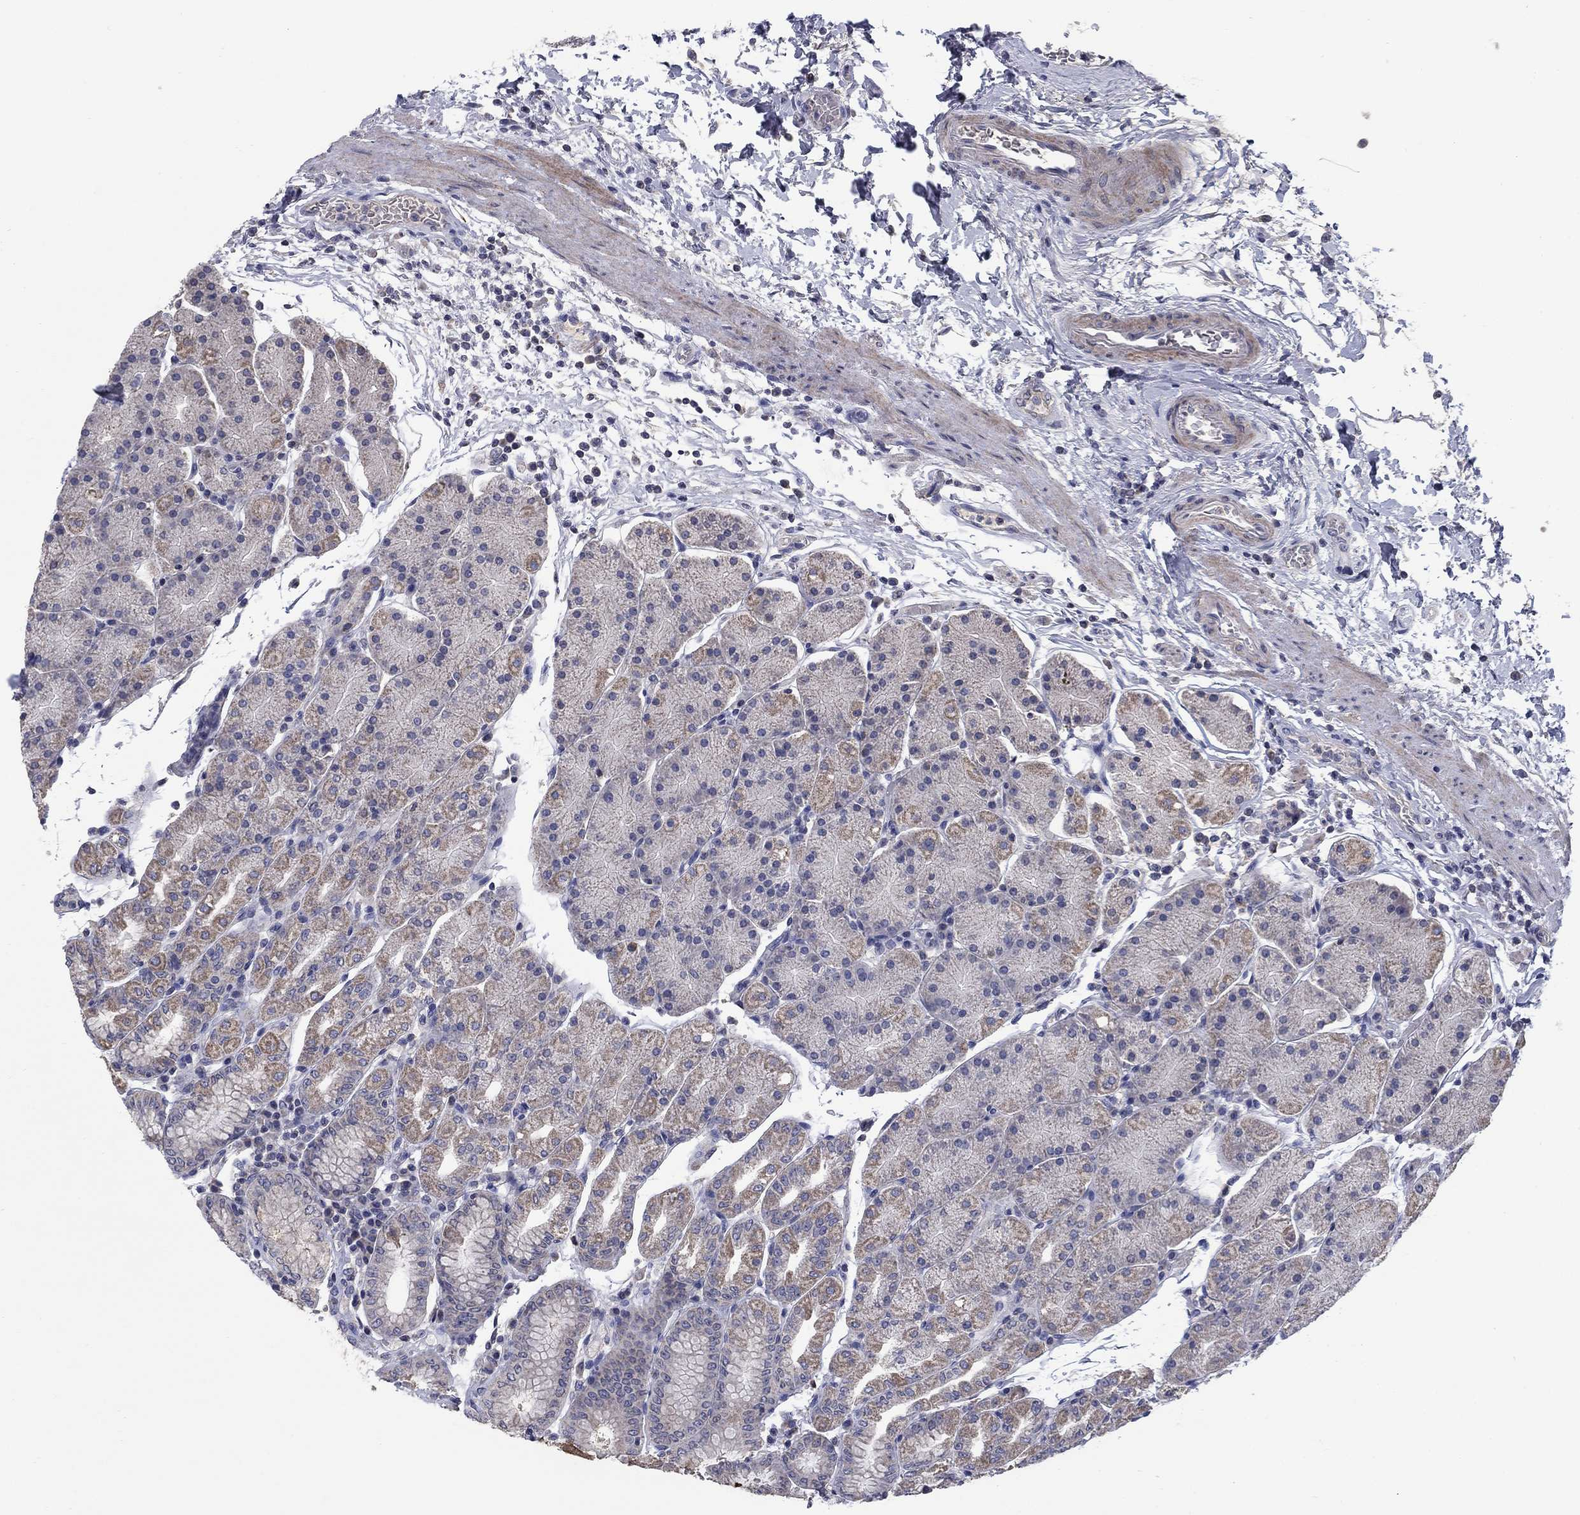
{"staining": {"intensity": "weak", "quantity": "<25%", "location": "cytoplasmic/membranous"}, "tissue": "stomach", "cell_type": "Glandular cells", "image_type": "normal", "snomed": [{"axis": "morphology", "description": "Normal tissue, NOS"}, {"axis": "topography", "description": "Stomach"}], "caption": "The micrograph demonstrates no staining of glandular cells in unremarkable stomach.", "gene": "FRK", "patient": {"sex": "male", "age": 54}}